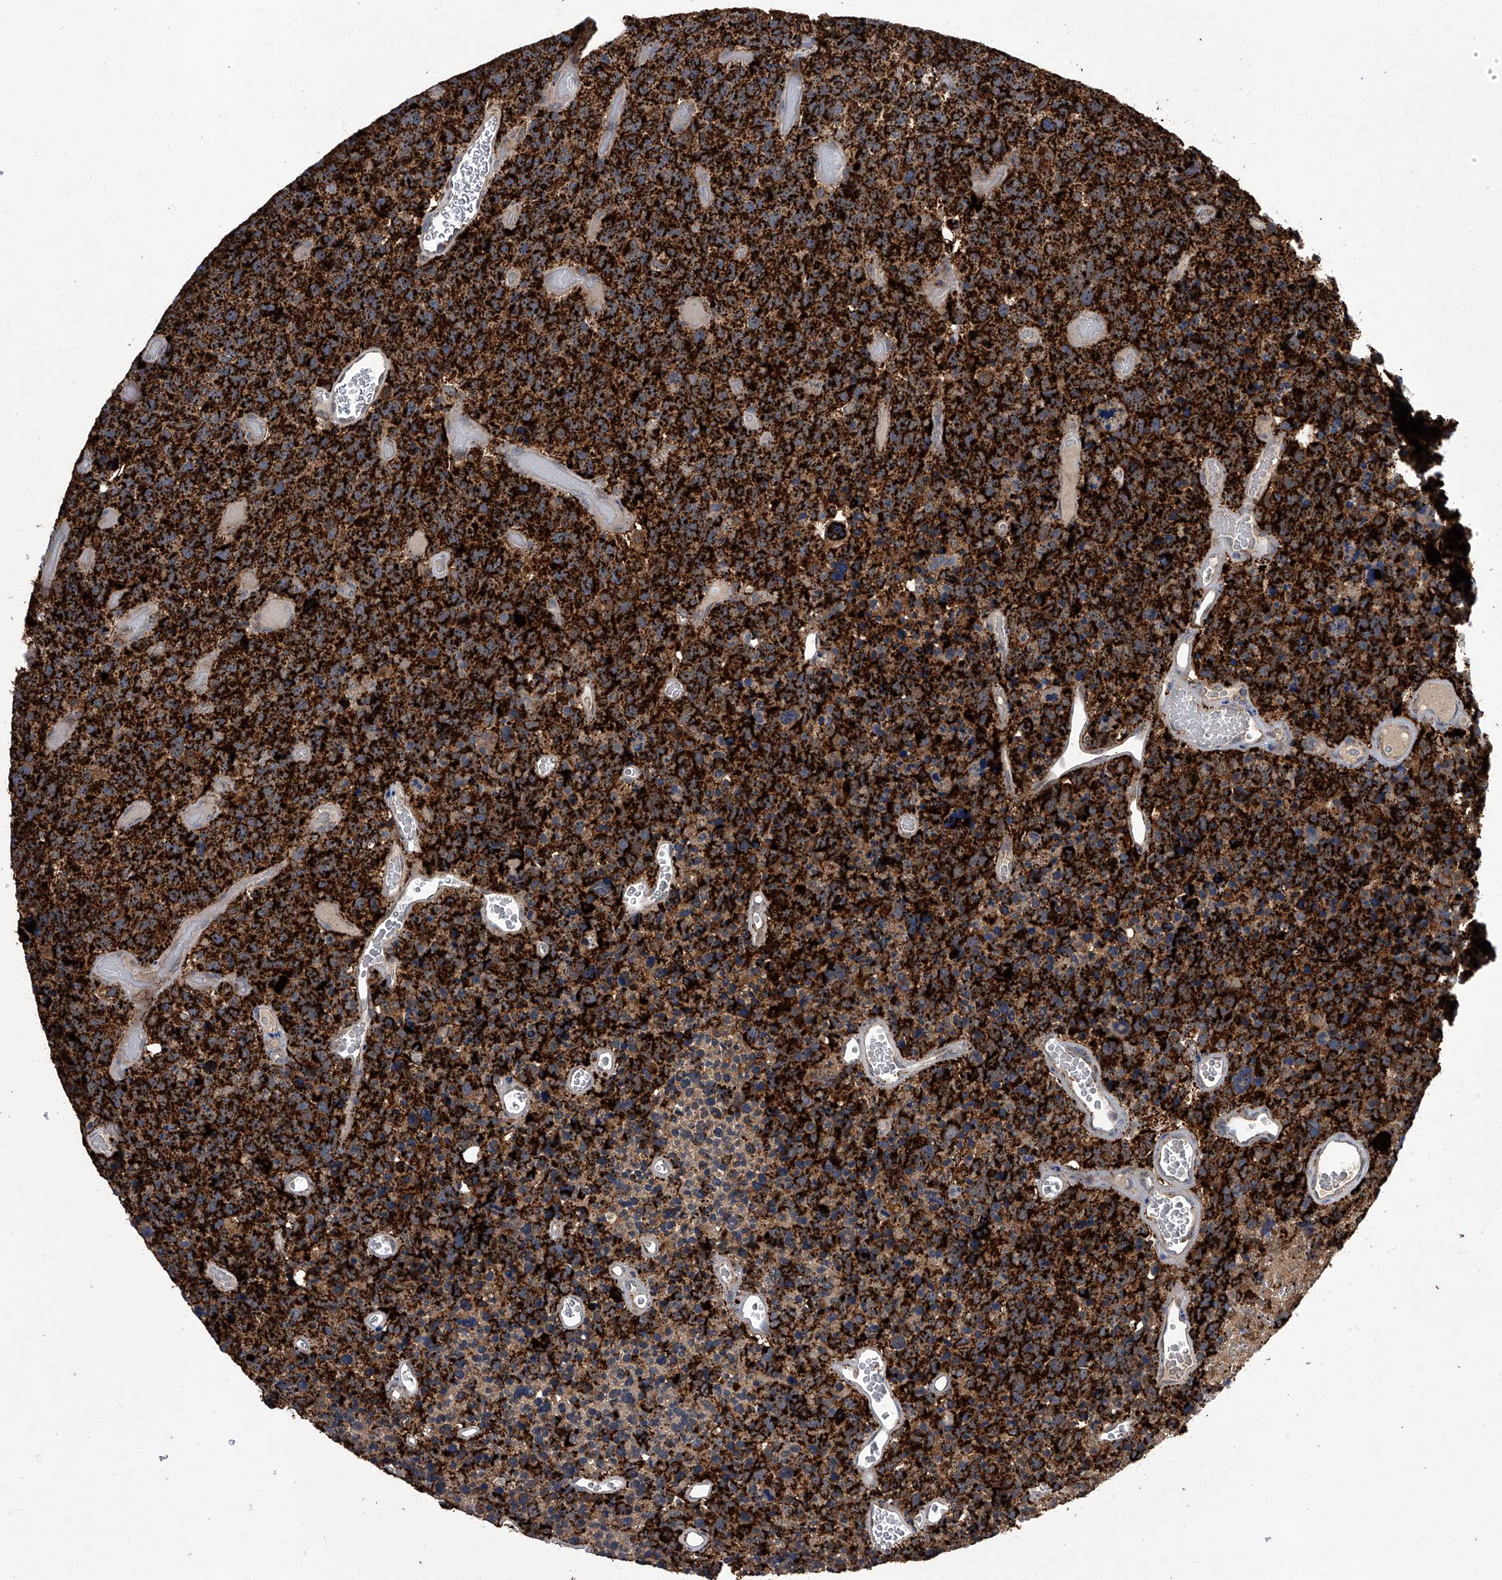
{"staining": {"intensity": "strong", "quantity": ">75%", "location": "cytoplasmic/membranous"}, "tissue": "glioma", "cell_type": "Tumor cells", "image_type": "cancer", "snomed": [{"axis": "morphology", "description": "Glioma, malignant, High grade"}, {"axis": "topography", "description": "Brain"}], "caption": "A high-resolution image shows immunohistochemistry staining of high-grade glioma (malignant), which reveals strong cytoplasmic/membranous staining in approximately >75% of tumor cells.", "gene": "TNFRSF13B", "patient": {"sex": "male", "age": 69}}